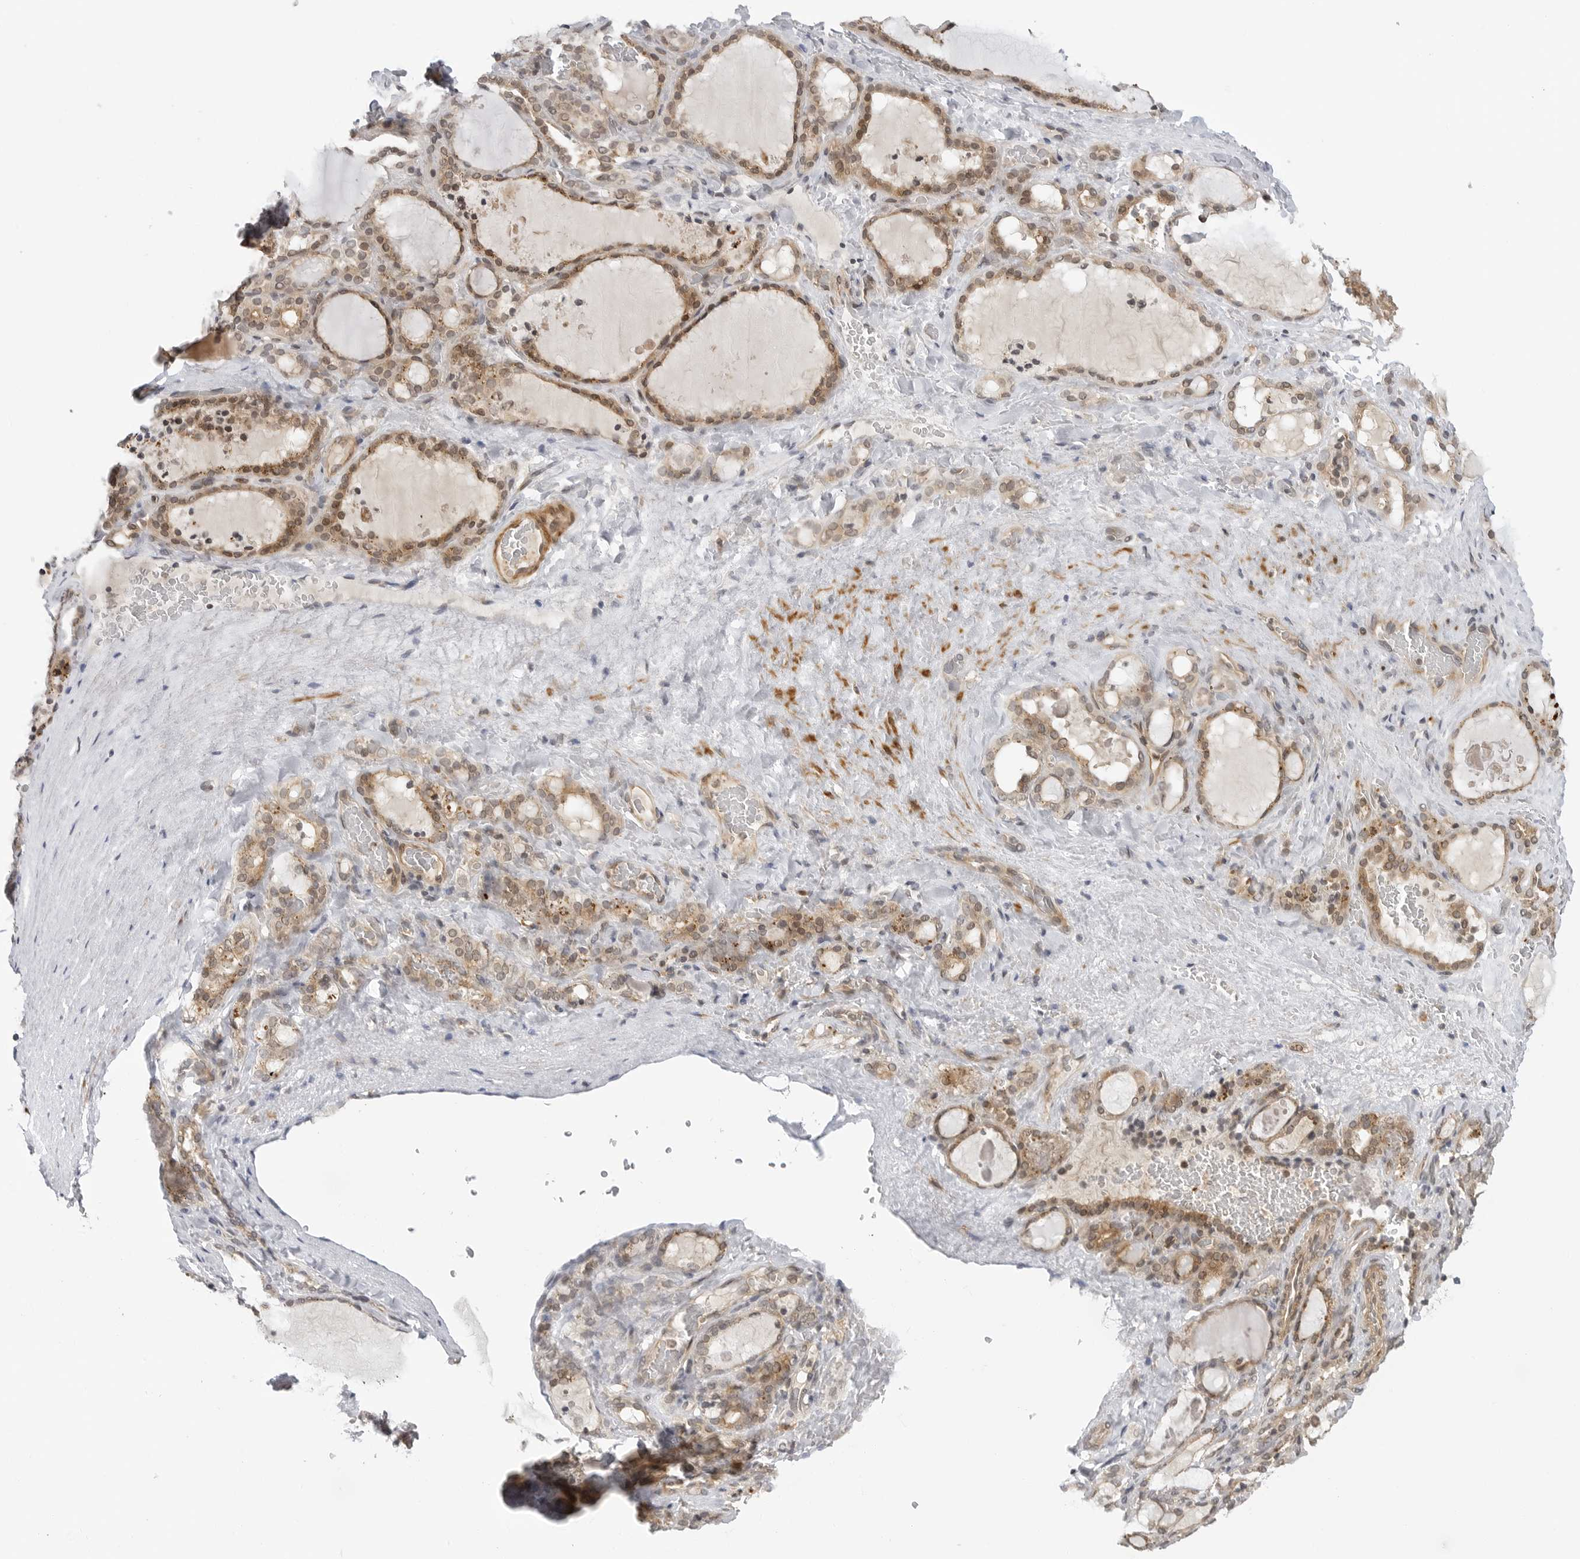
{"staining": {"intensity": "moderate", "quantity": ">75%", "location": "cytoplasmic/membranous,nuclear"}, "tissue": "thyroid gland", "cell_type": "Glandular cells", "image_type": "normal", "snomed": [{"axis": "morphology", "description": "Normal tissue, NOS"}, {"axis": "topography", "description": "Thyroid gland"}], "caption": "High-power microscopy captured an immunohistochemistry micrograph of normal thyroid gland, revealing moderate cytoplasmic/membranous,nuclear expression in about >75% of glandular cells.", "gene": "MAP2K5", "patient": {"sex": "female", "age": 22}}